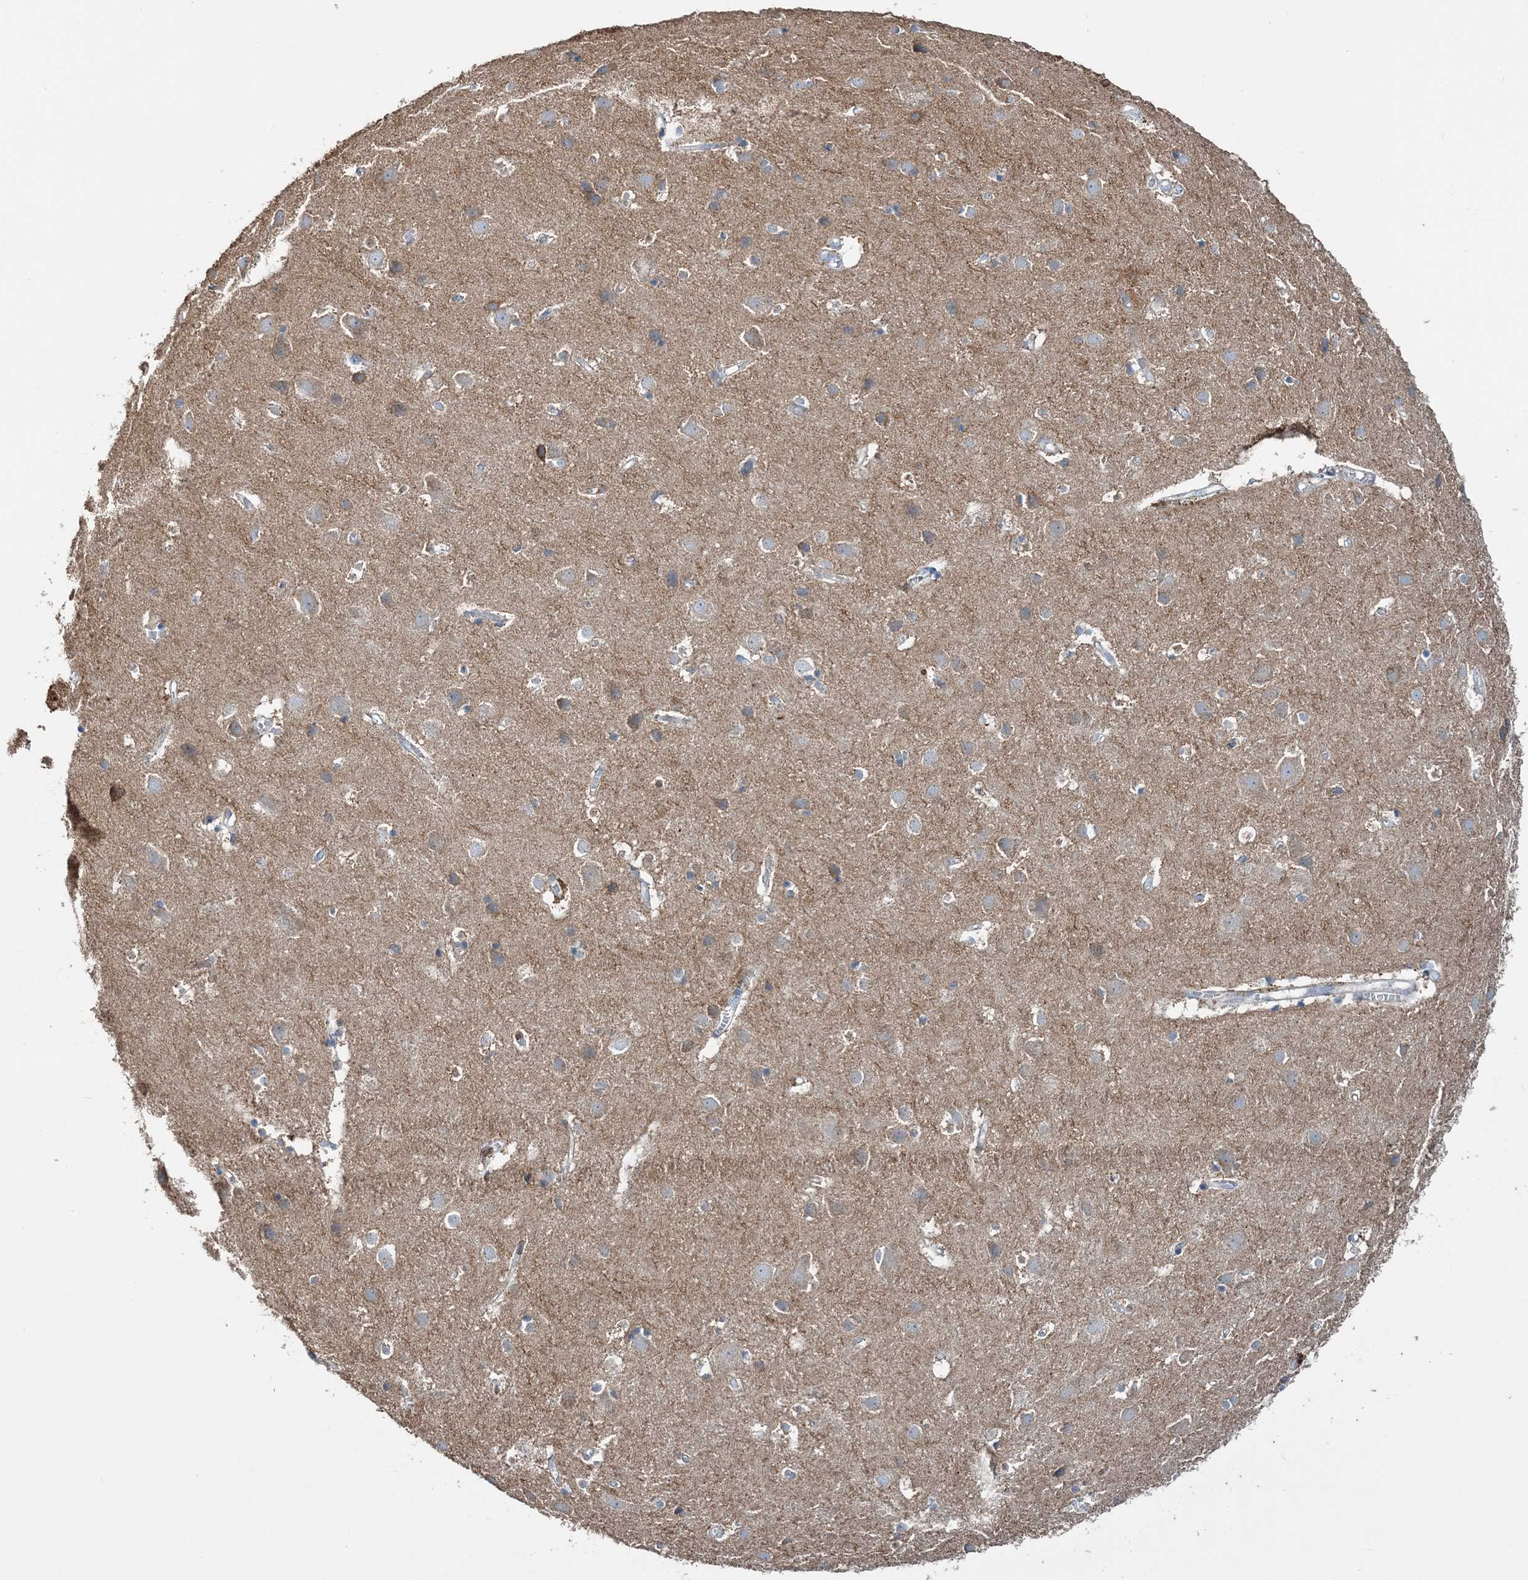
{"staining": {"intensity": "weak", "quantity": ">75%", "location": "cytoplasmic/membranous"}, "tissue": "cerebral cortex", "cell_type": "Endothelial cells", "image_type": "normal", "snomed": [{"axis": "morphology", "description": "Normal tissue, NOS"}, {"axis": "topography", "description": "Cerebral cortex"}], "caption": "Immunohistochemistry histopathology image of unremarkable cerebral cortex: cerebral cortex stained using immunohistochemistry (IHC) reveals low levels of weak protein expression localized specifically in the cytoplasmic/membranous of endothelial cells, appearing as a cytoplasmic/membranous brown color.", "gene": "TMLHE", "patient": {"sex": "male", "age": 54}}